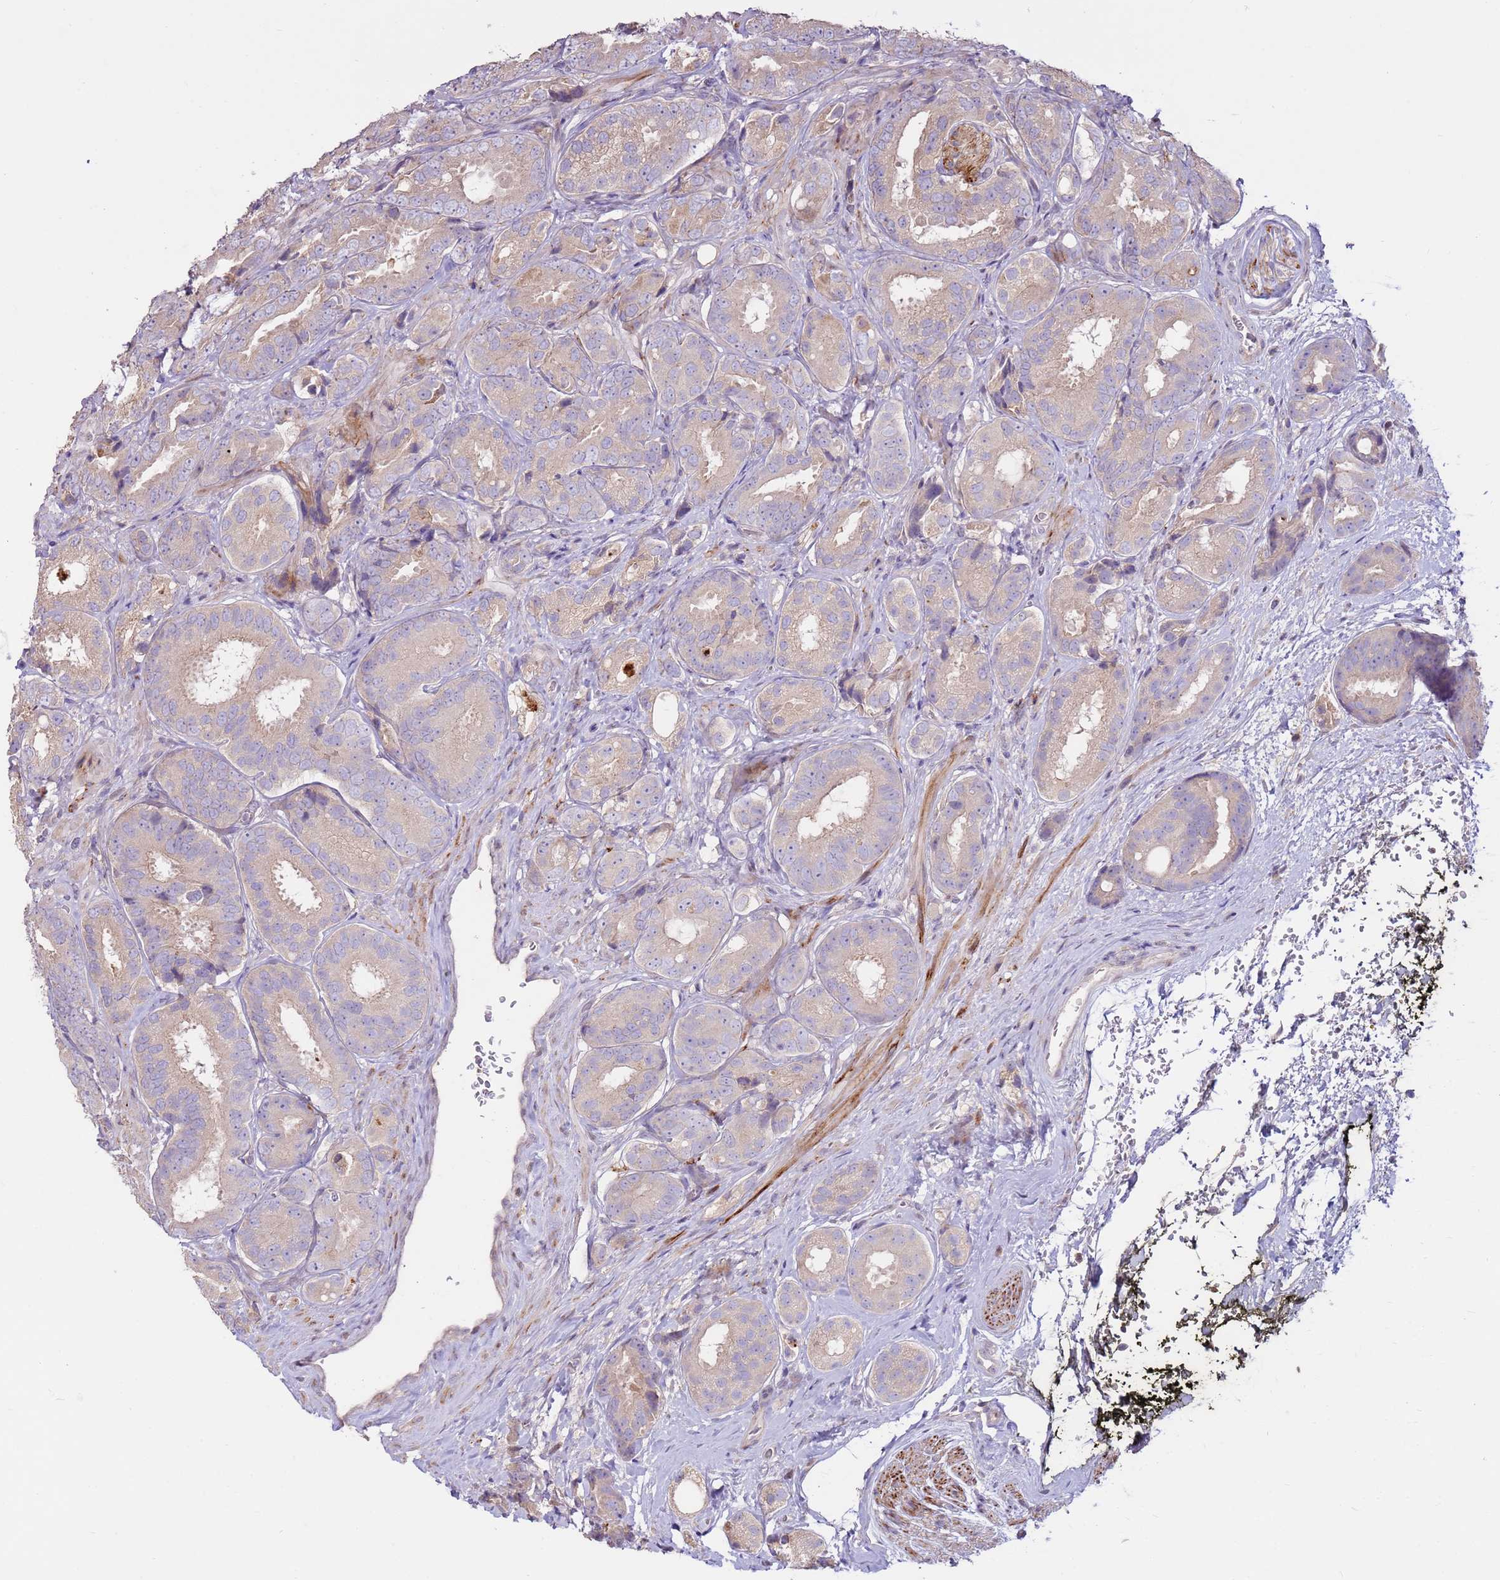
{"staining": {"intensity": "negative", "quantity": "none", "location": "none"}, "tissue": "prostate cancer", "cell_type": "Tumor cells", "image_type": "cancer", "snomed": [{"axis": "morphology", "description": "Adenocarcinoma, High grade"}, {"axis": "topography", "description": "Prostate"}], "caption": "IHC photomicrograph of neoplastic tissue: human prostate cancer (adenocarcinoma (high-grade)) stained with DAB (3,3'-diaminobenzidine) reveals no significant protein positivity in tumor cells.", "gene": "LGI4", "patient": {"sex": "male", "age": 71}}